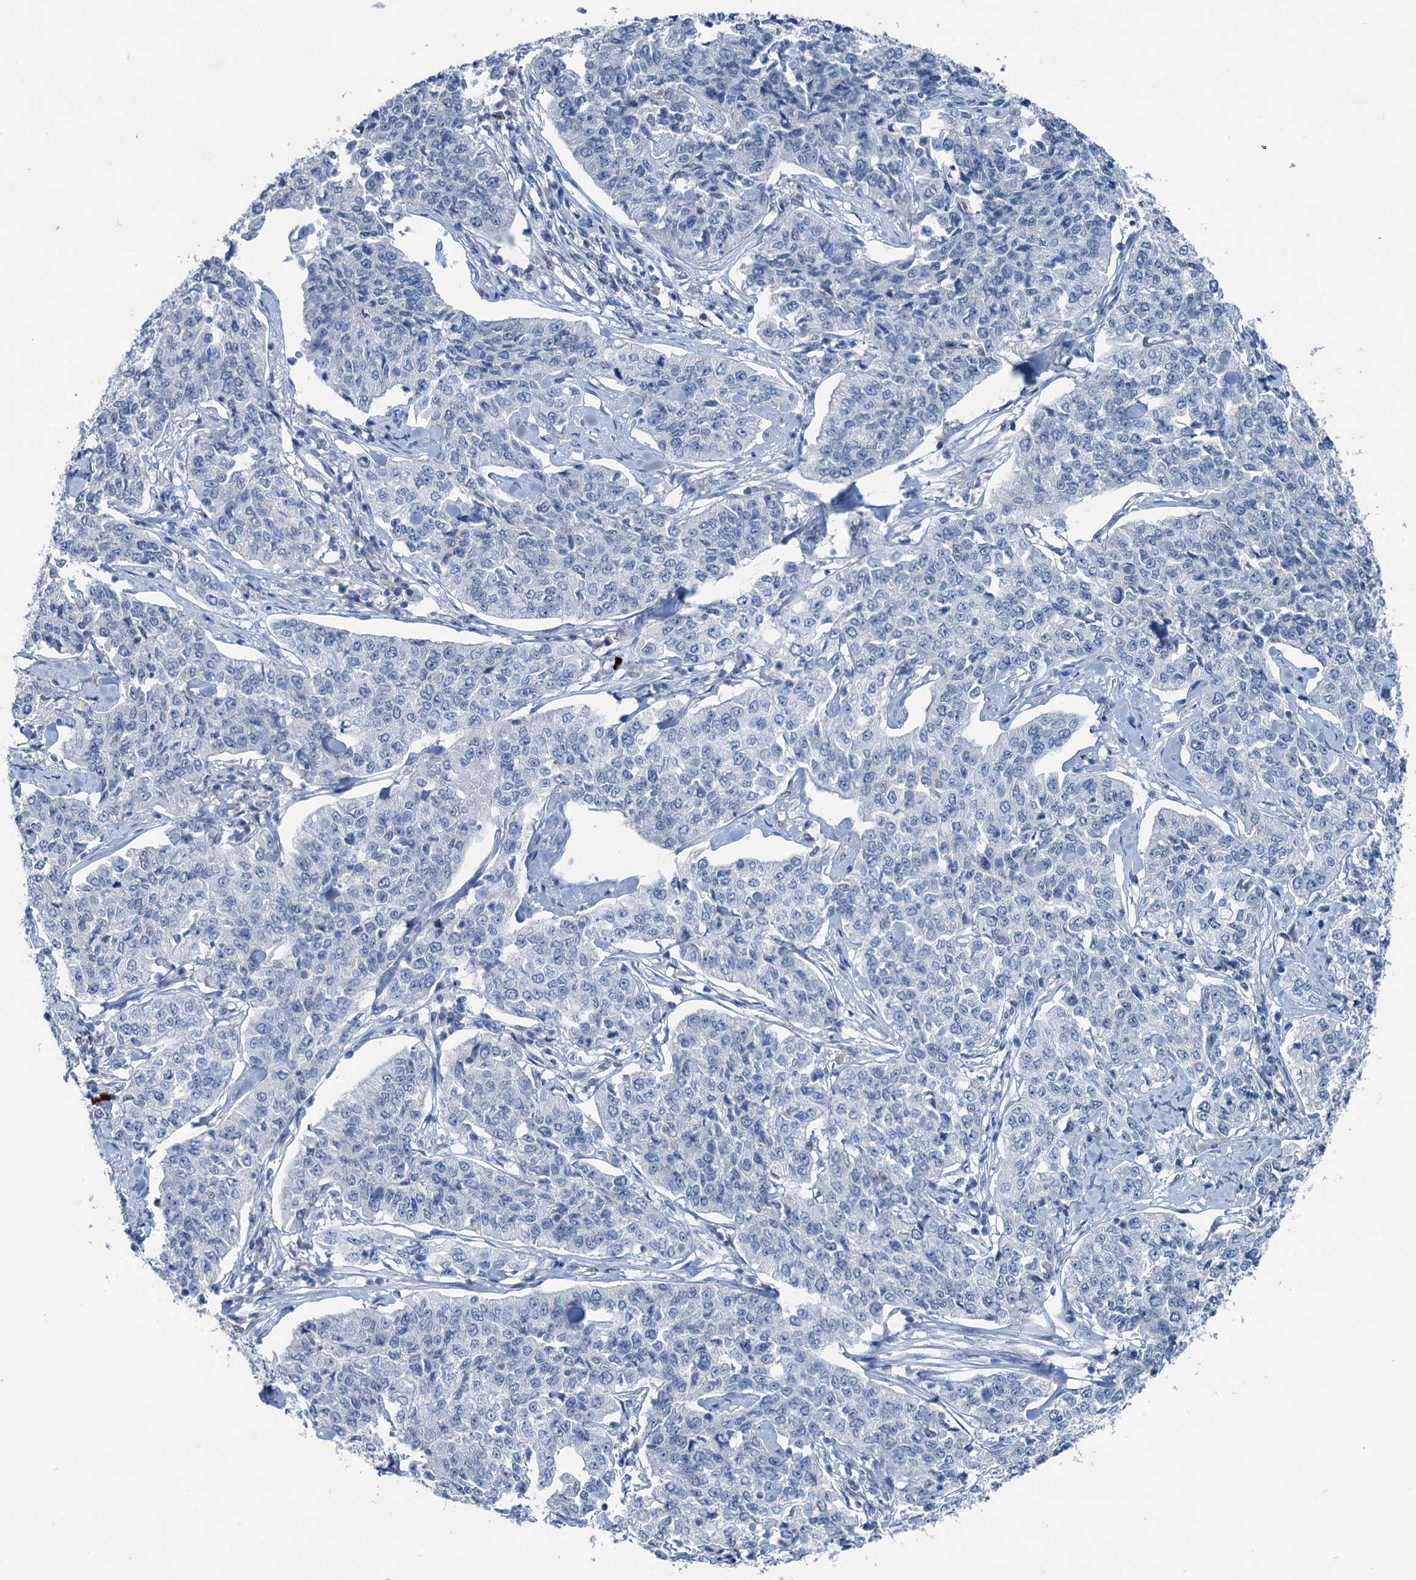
{"staining": {"intensity": "negative", "quantity": "none", "location": "none"}, "tissue": "cervical cancer", "cell_type": "Tumor cells", "image_type": "cancer", "snomed": [{"axis": "morphology", "description": "Squamous cell carcinoma, NOS"}, {"axis": "topography", "description": "Cervix"}], "caption": "Immunohistochemistry (IHC) of cervical cancer (squamous cell carcinoma) reveals no expression in tumor cells.", "gene": "ELP4", "patient": {"sex": "female", "age": 35}}